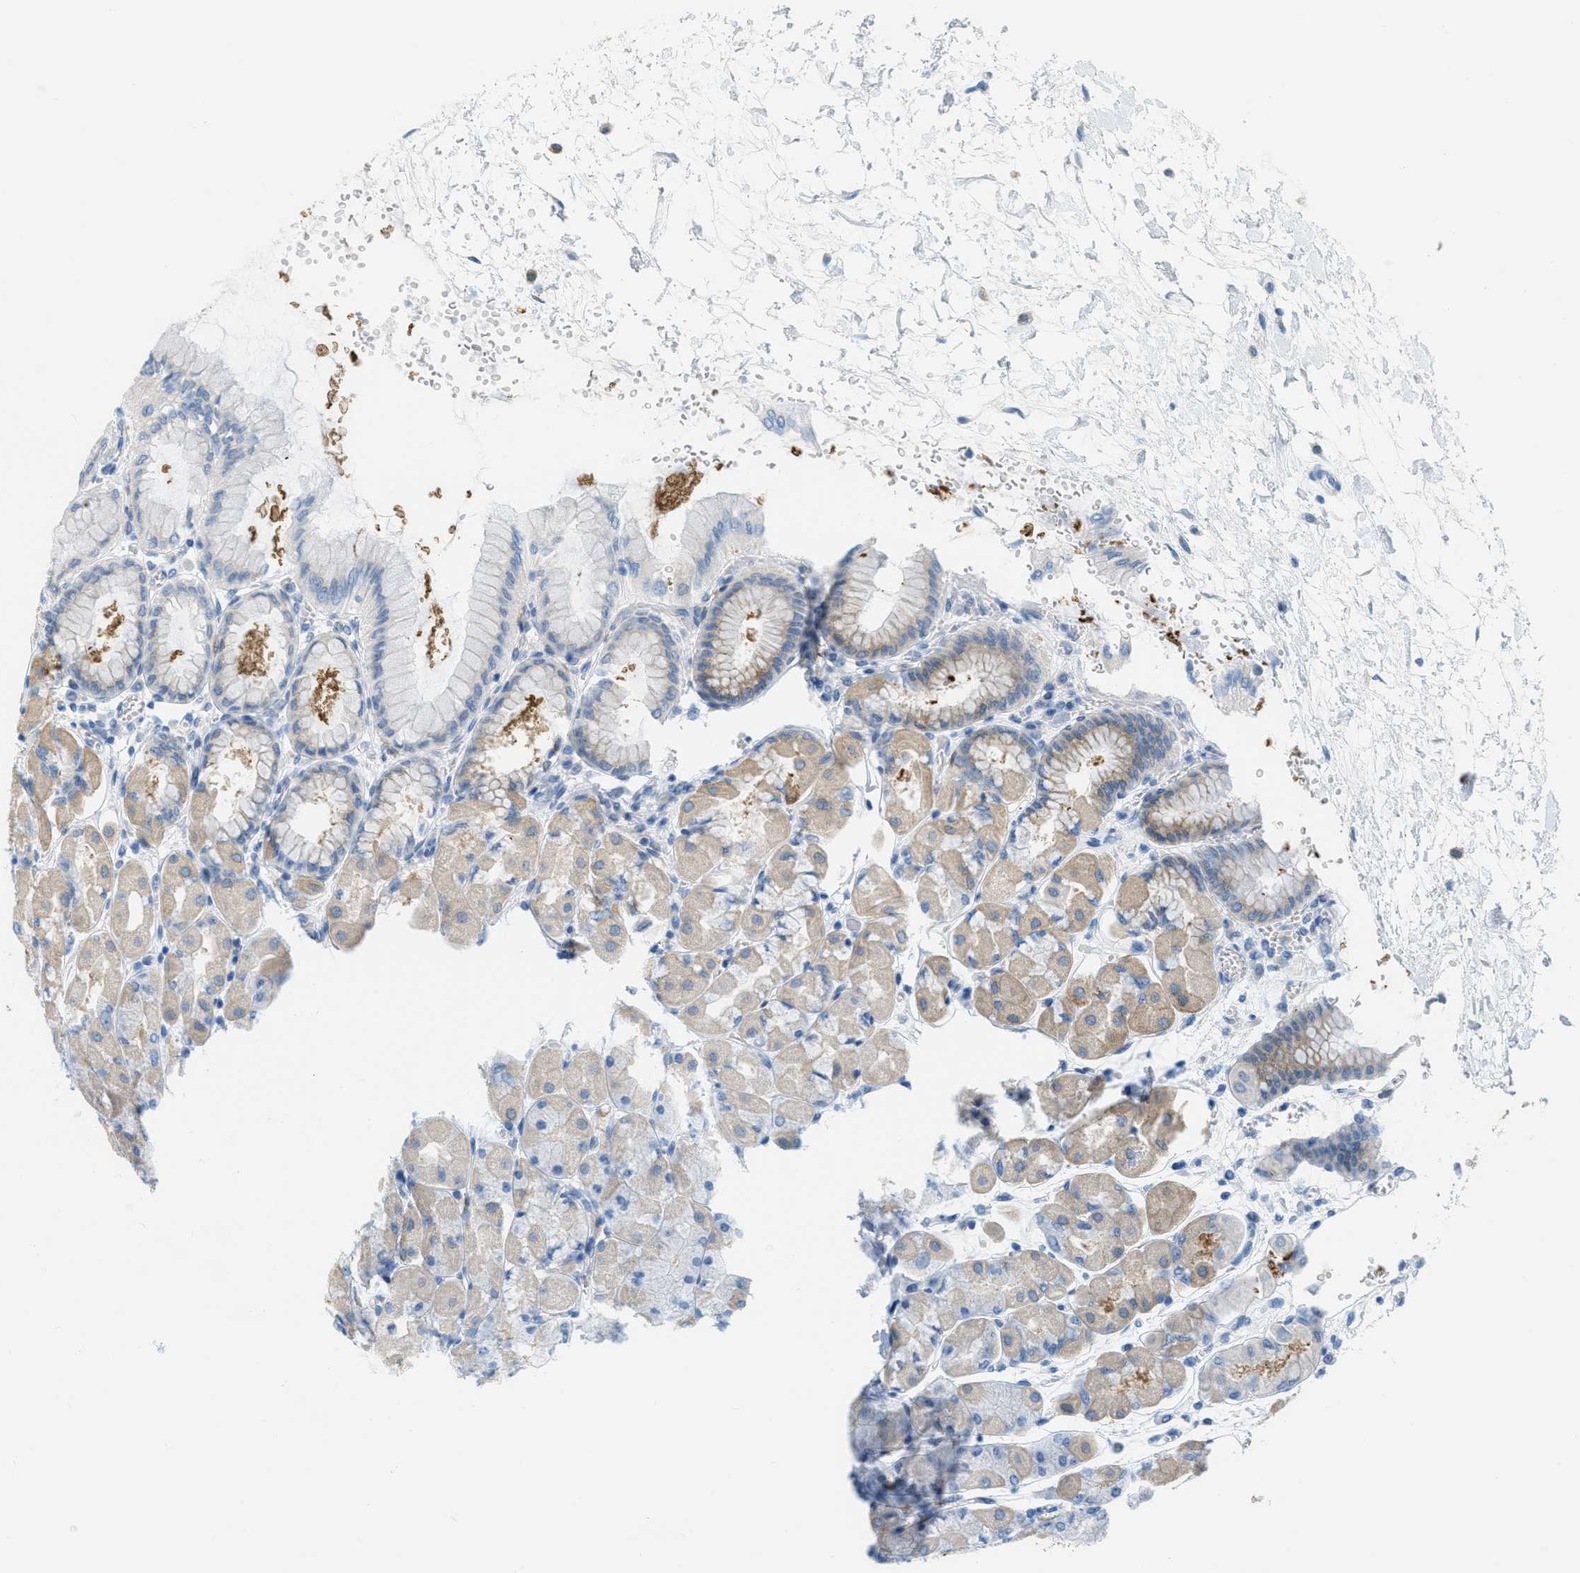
{"staining": {"intensity": "weak", "quantity": ">75%", "location": "cytoplasmic/membranous"}, "tissue": "stomach", "cell_type": "Glandular cells", "image_type": "normal", "snomed": [{"axis": "morphology", "description": "Normal tissue, NOS"}, {"axis": "topography", "description": "Stomach, upper"}], "caption": "Immunohistochemistry (IHC) staining of benign stomach, which exhibits low levels of weak cytoplasmic/membranous expression in approximately >75% of glandular cells indicating weak cytoplasmic/membranous protein staining. The staining was performed using DAB (brown) for protein detection and nuclei were counterstained in hematoxylin (blue).", "gene": "TEX264", "patient": {"sex": "female", "age": 56}}